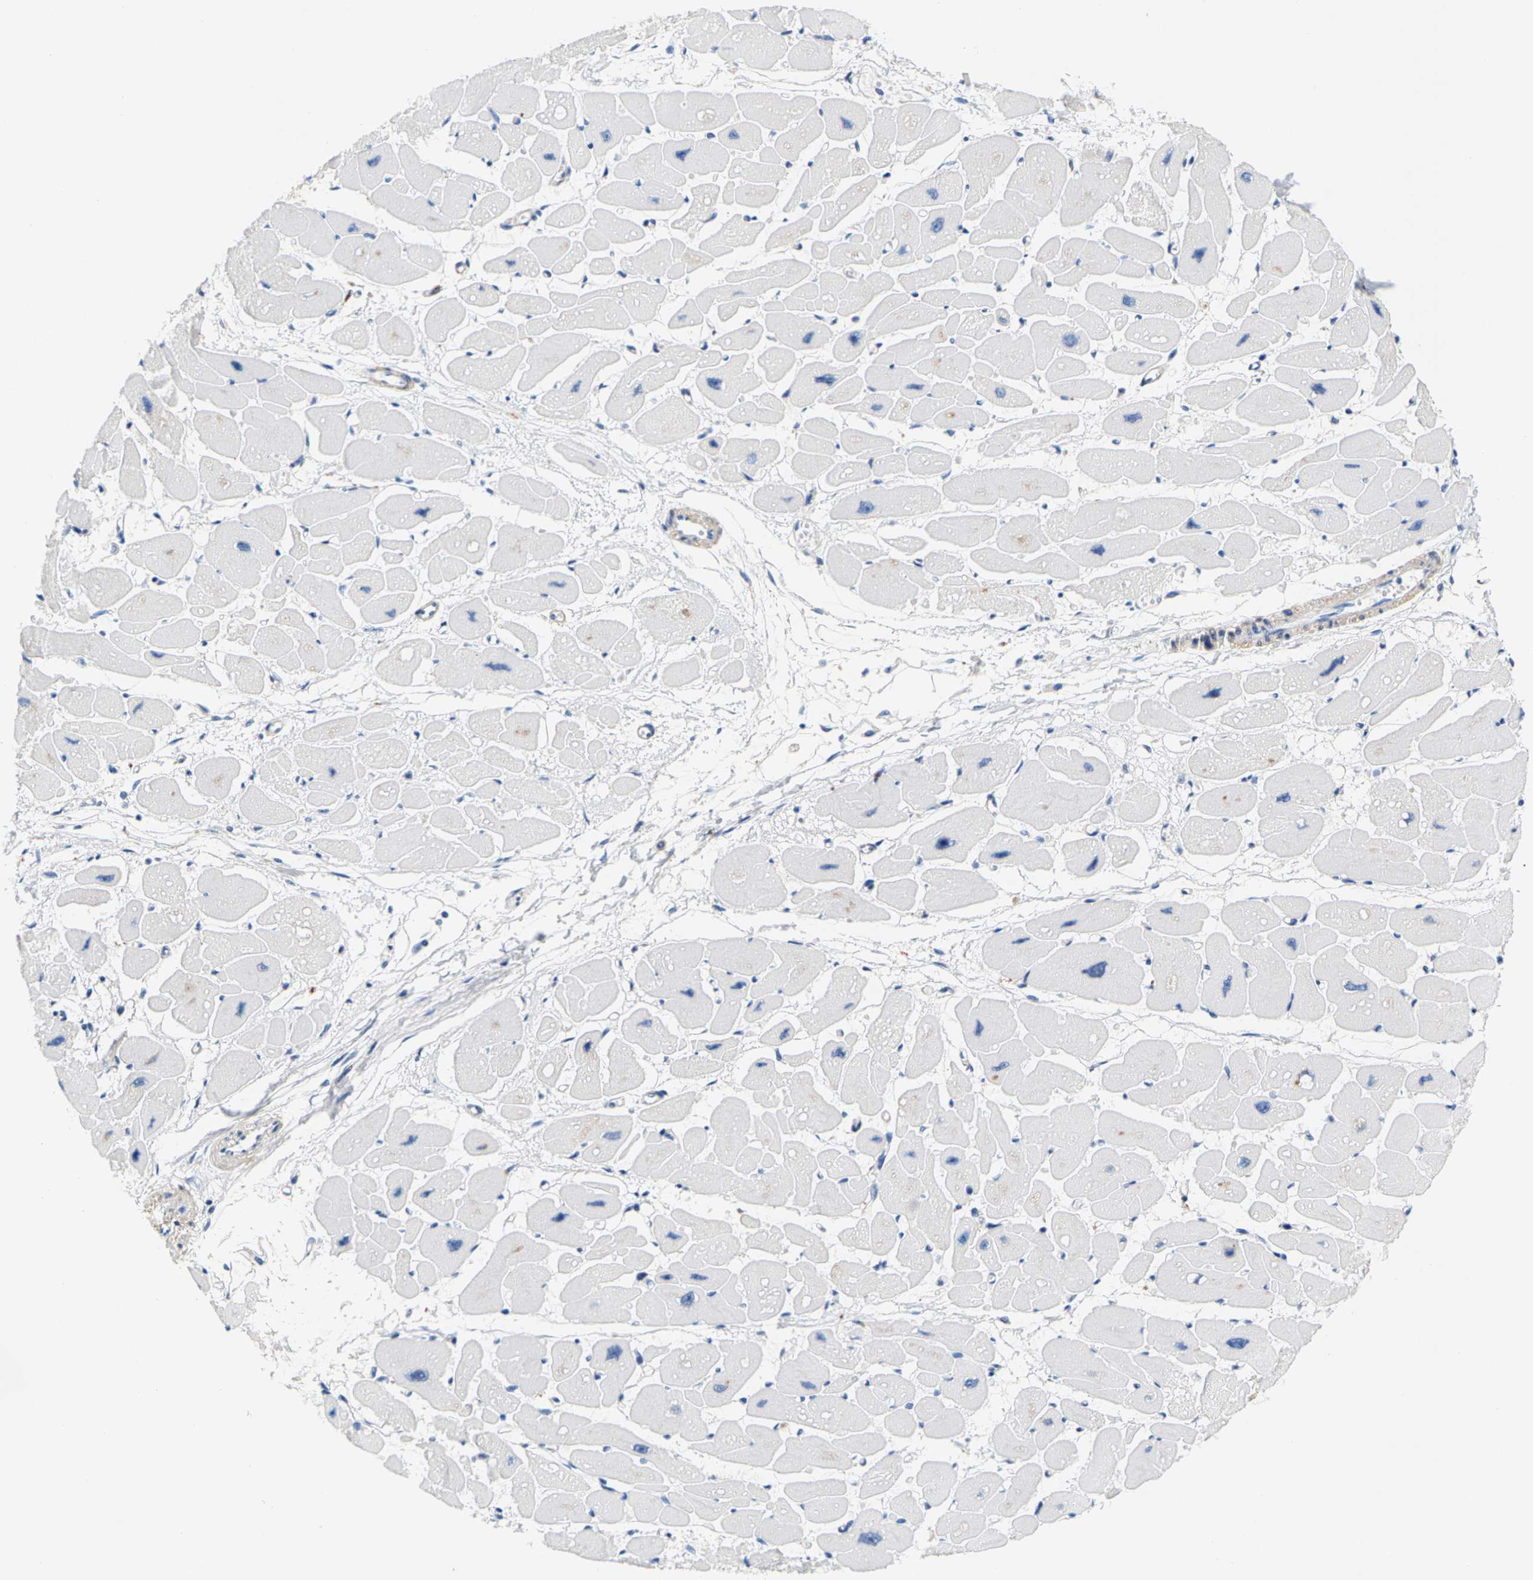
{"staining": {"intensity": "negative", "quantity": "none", "location": "none"}, "tissue": "heart muscle", "cell_type": "Cardiomyocytes", "image_type": "normal", "snomed": [{"axis": "morphology", "description": "Normal tissue, NOS"}, {"axis": "topography", "description": "Heart"}], "caption": "Cardiomyocytes are negative for brown protein staining in normal heart muscle.", "gene": "SHMT2", "patient": {"sex": "female", "age": 54}}